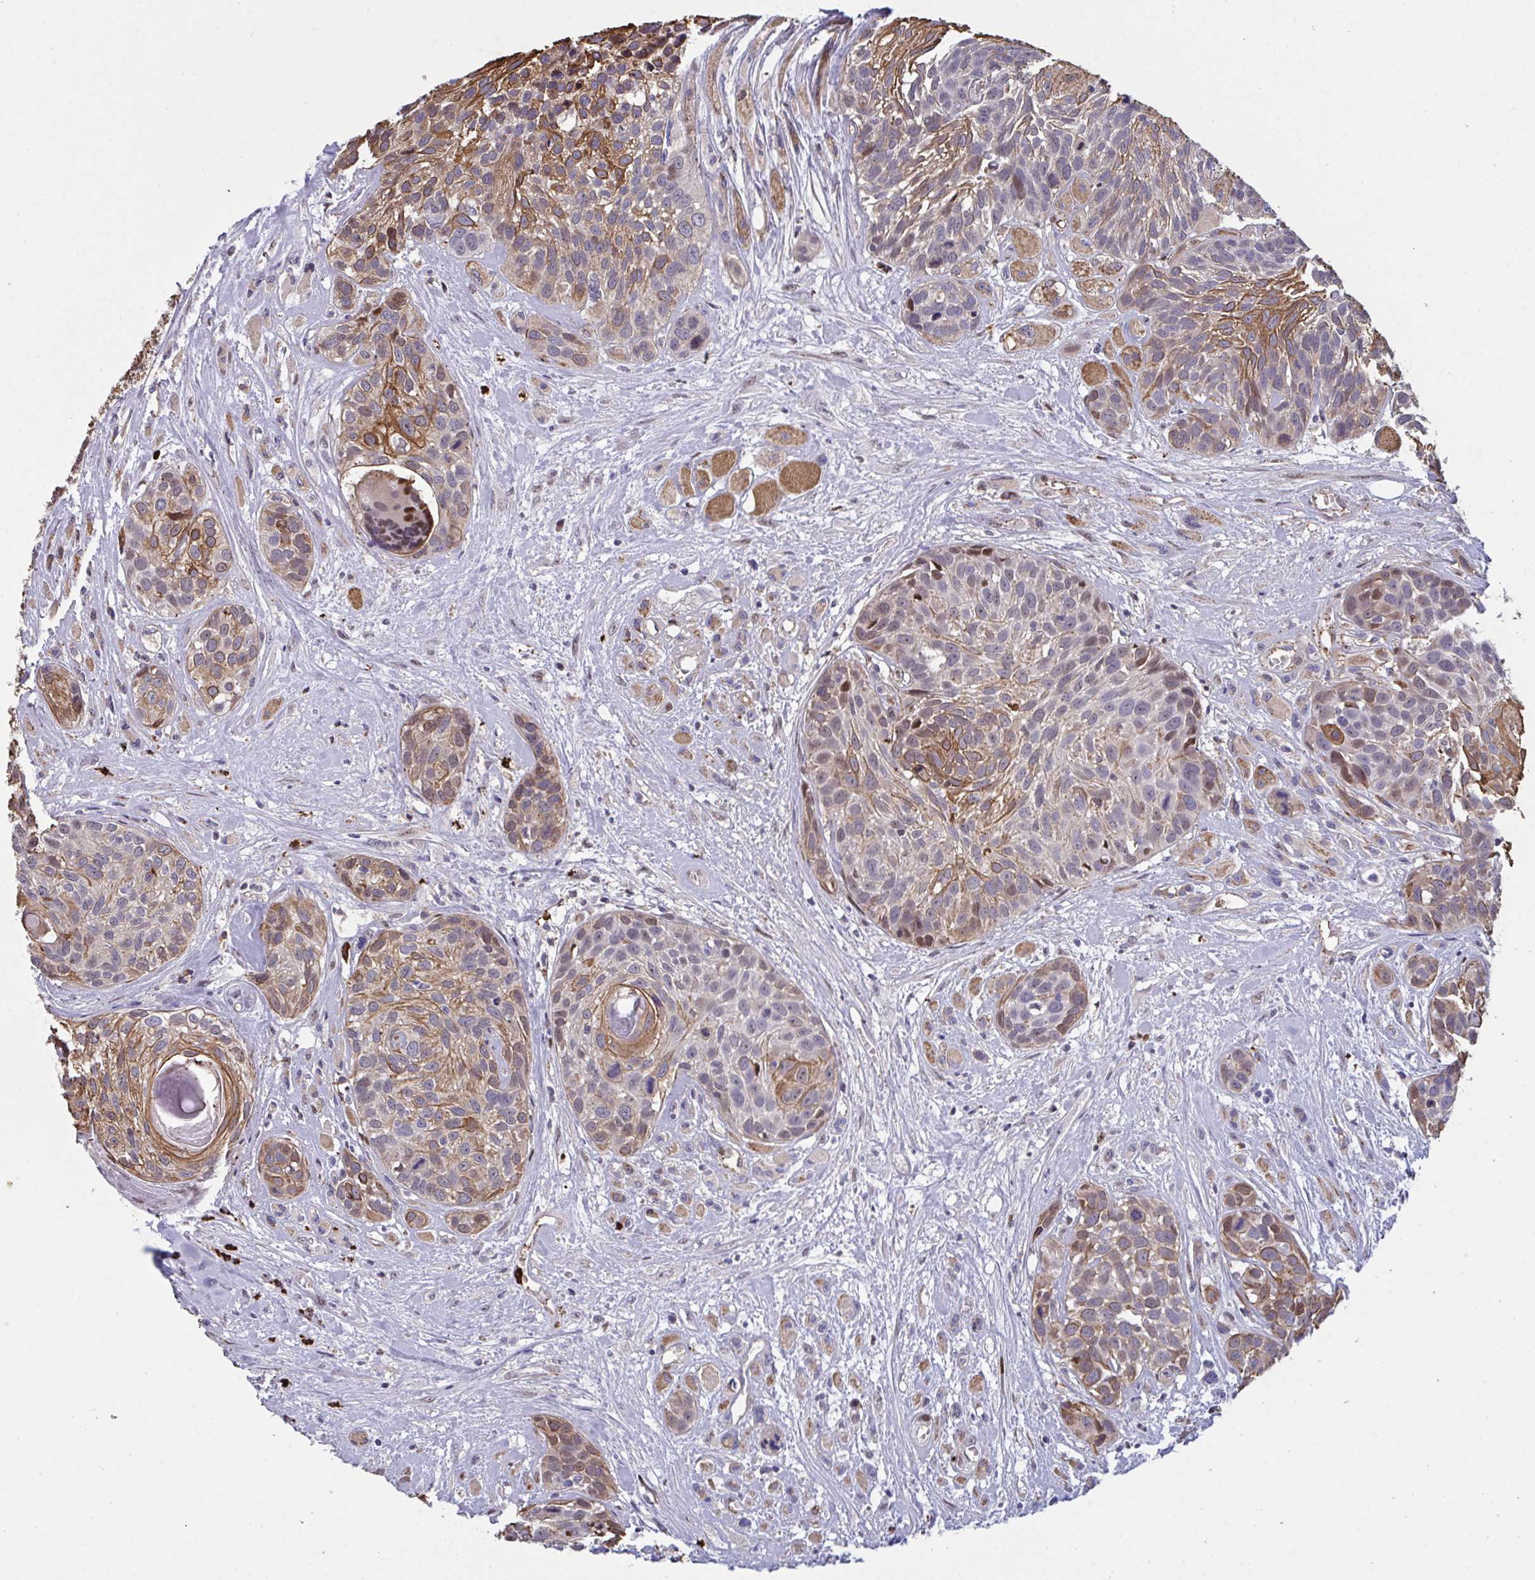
{"staining": {"intensity": "moderate", "quantity": ">75%", "location": "cytoplasmic/membranous"}, "tissue": "head and neck cancer", "cell_type": "Tumor cells", "image_type": "cancer", "snomed": [{"axis": "morphology", "description": "Squamous cell carcinoma, NOS"}, {"axis": "topography", "description": "Head-Neck"}], "caption": "Immunohistochemistry micrograph of neoplastic tissue: human head and neck cancer stained using immunohistochemistry displays medium levels of moderate protein expression localized specifically in the cytoplasmic/membranous of tumor cells, appearing as a cytoplasmic/membranous brown color.", "gene": "PELI2", "patient": {"sex": "female", "age": 50}}